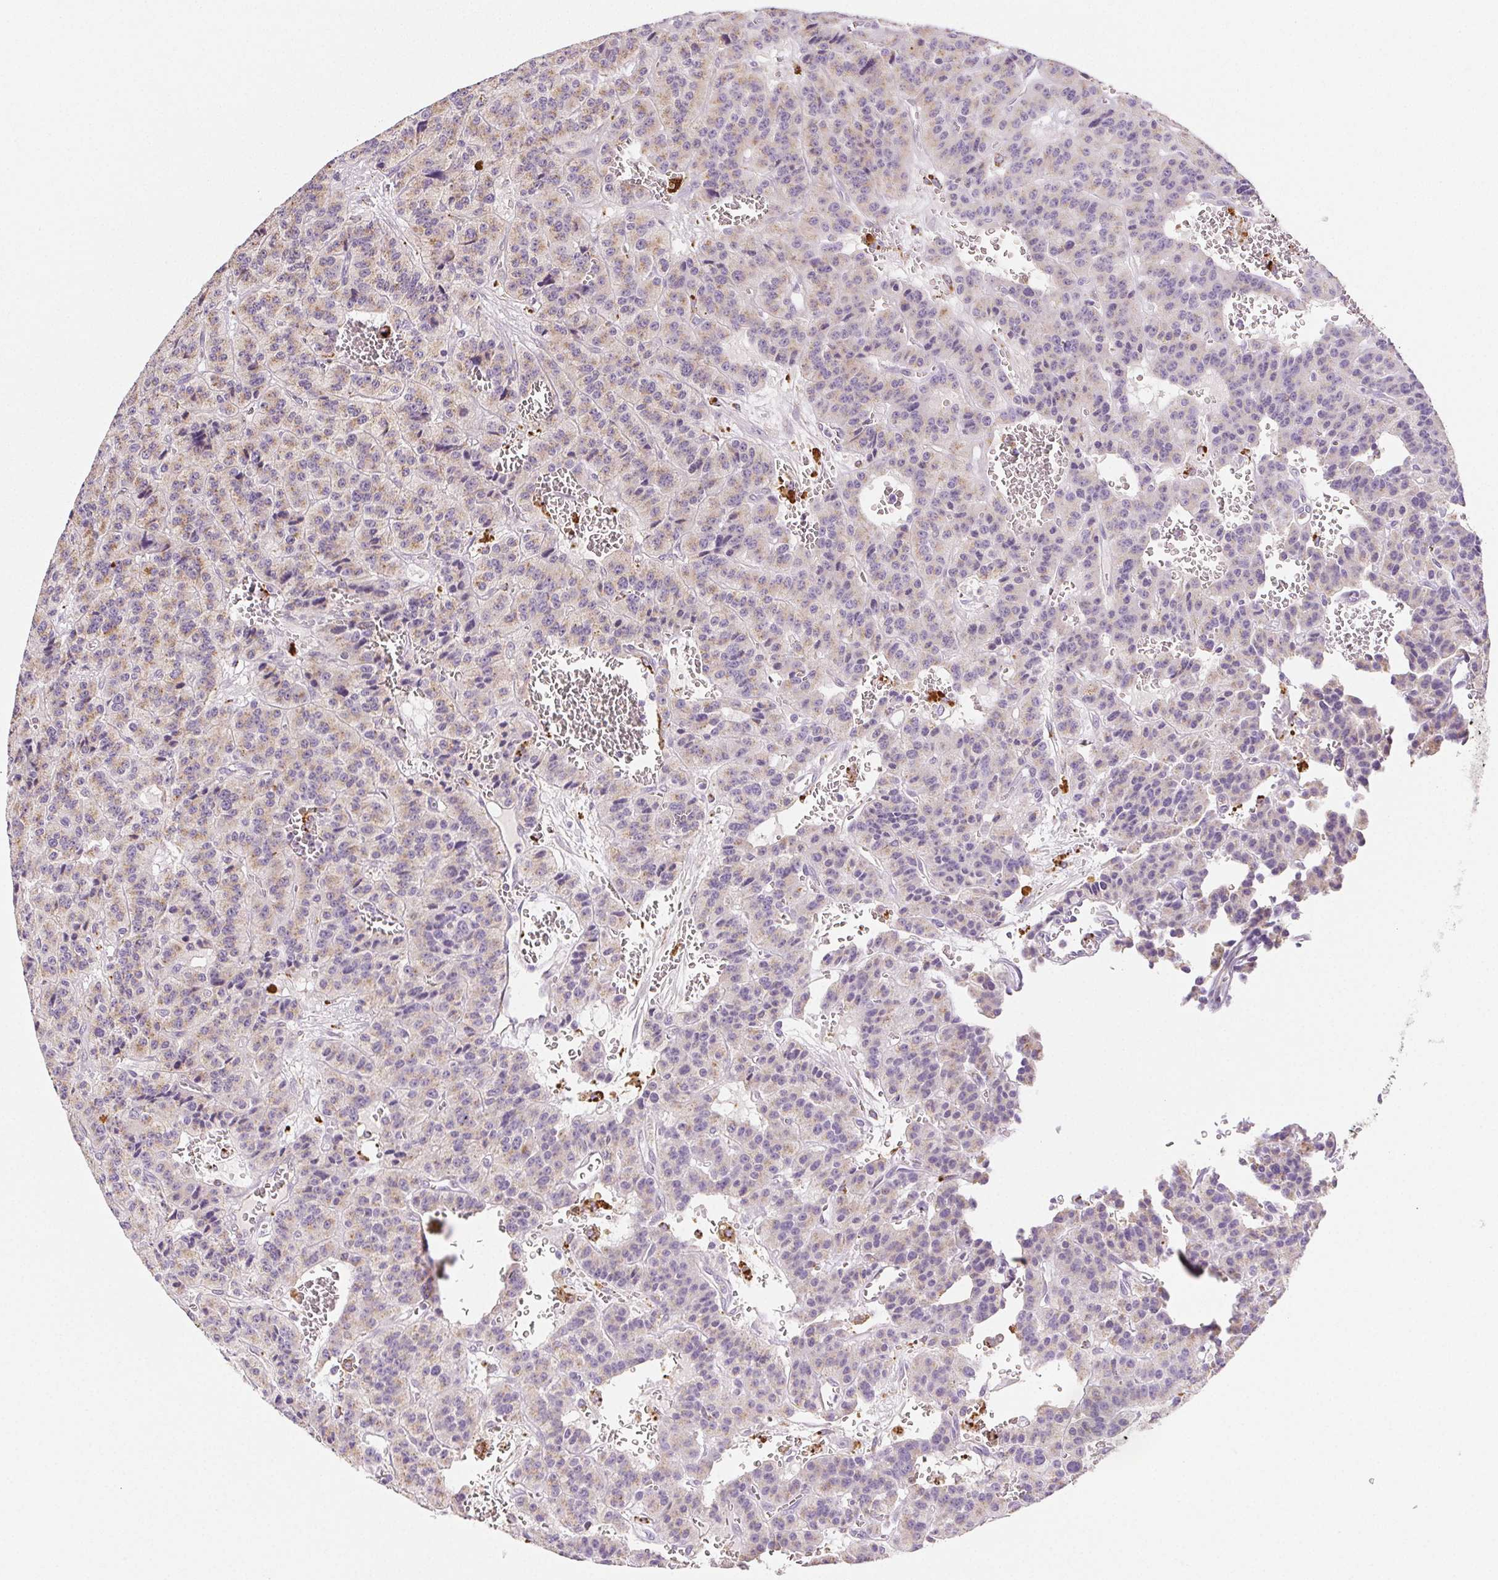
{"staining": {"intensity": "weak", "quantity": ">75%", "location": "cytoplasmic/membranous"}, "tissue": "carcinoid", "cell_type": "Tumor cells", "image_type": "cancer", "snomed": [{"axis": "morphology", "description": "Carcinoid, malignant, NOS"}, {"axis": "topography", "description": "Lung"}], "caption": "Tumor cells display low levels of weak cytoplasmic/membranous positivity in about >75% of cells in carcinoid.", "gene": "LIPA", "patient": {"sex": "female", "age": 71}}